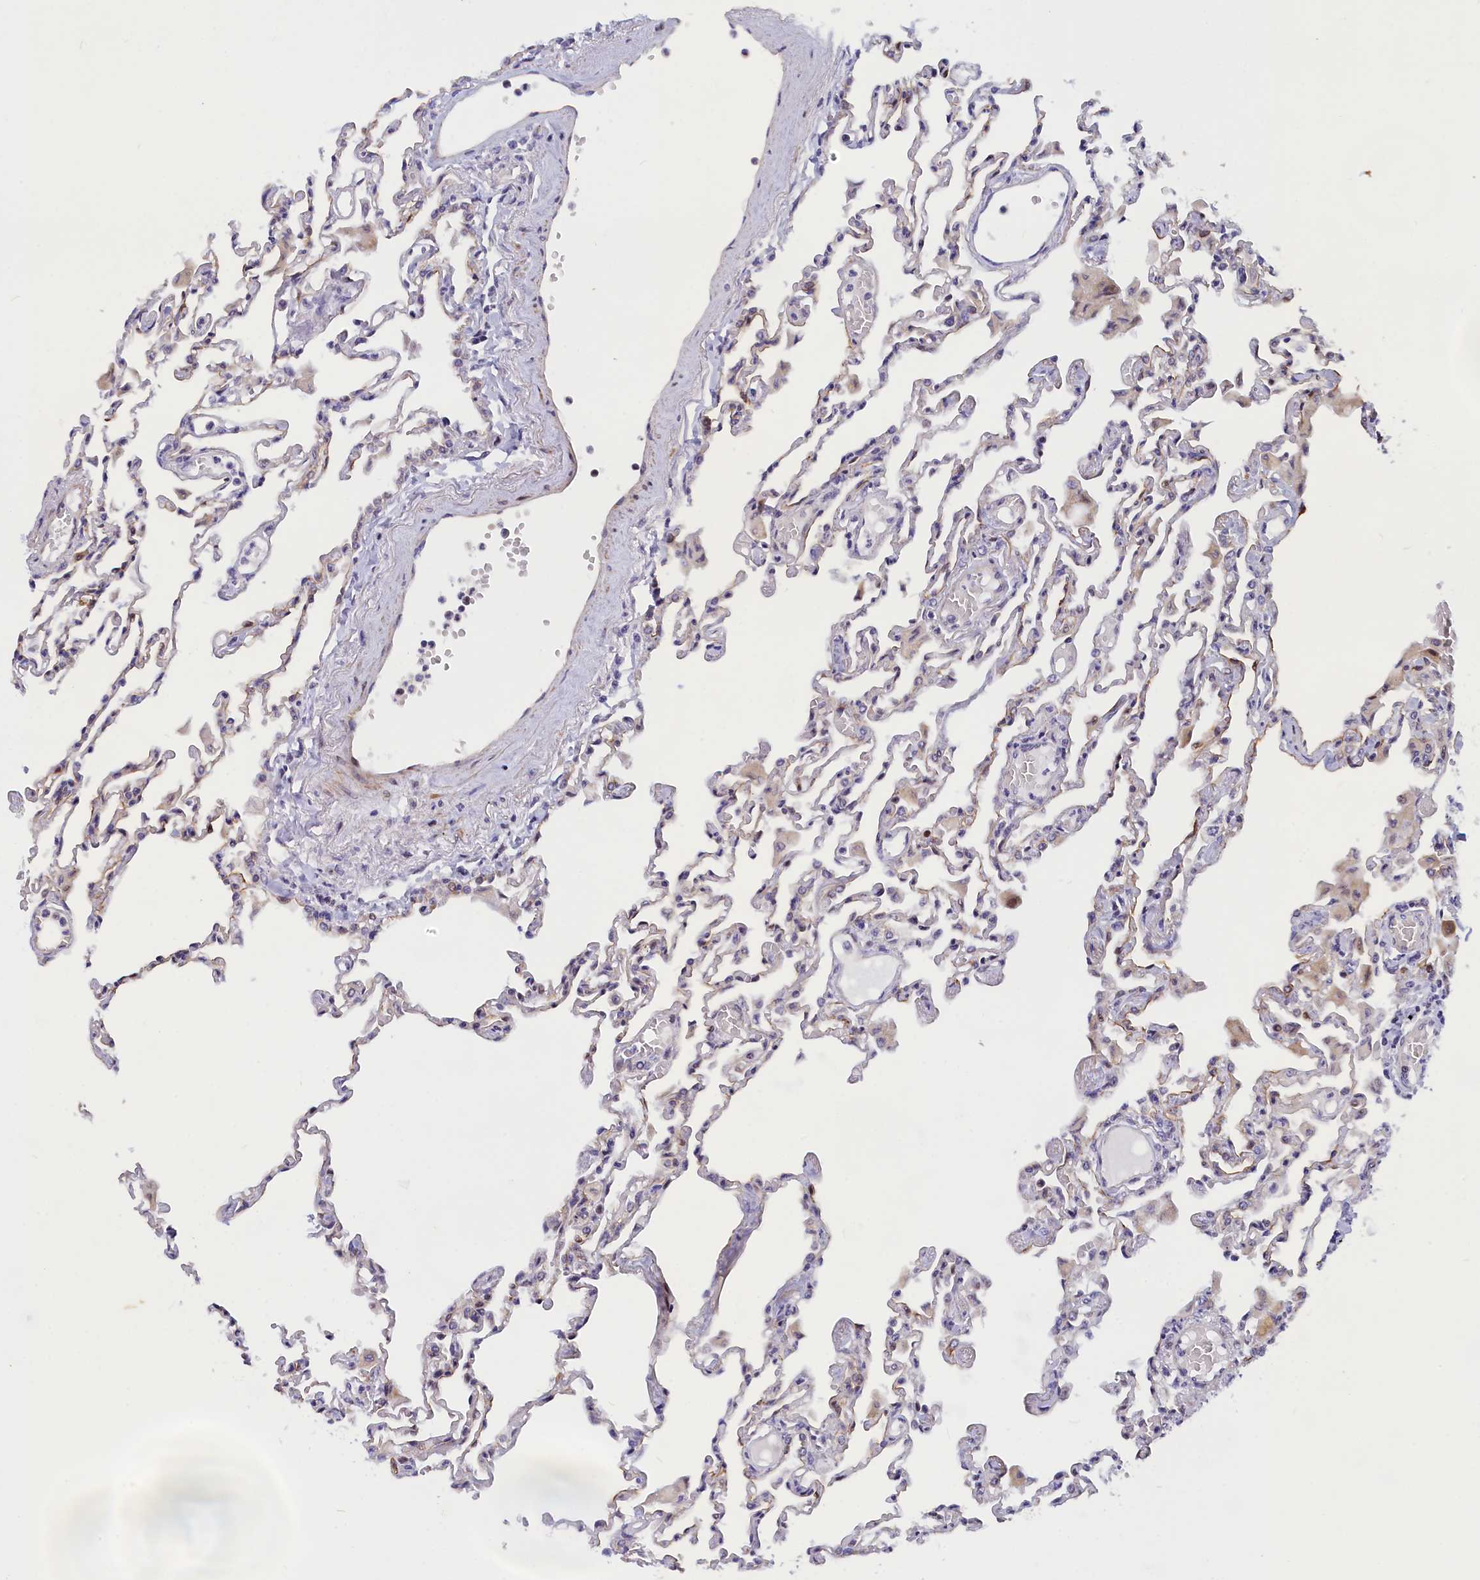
{"staining": {"intensity": "moderate", "quantity": "<25%", "location": "cytoplasmic/membranous"}, "tissue": "lung", "cell_type": "Alveolar cells", "image_type": "normal", "snomed": [{"axis": "morphology", "description": "Normal tissue, NOS"}, {"axis": "topography", "description": "Bronchus"}, {"axis": "topography", "description": "Lung"}], "caption": "About <25% of alveolar cells in normal lung show moderate cytoplasmic/membranous protein staining as visualized by brown immunohistochemical staining.", "gene": "ANKRD34B", "patient": {"sex": "female", "age": 49}}